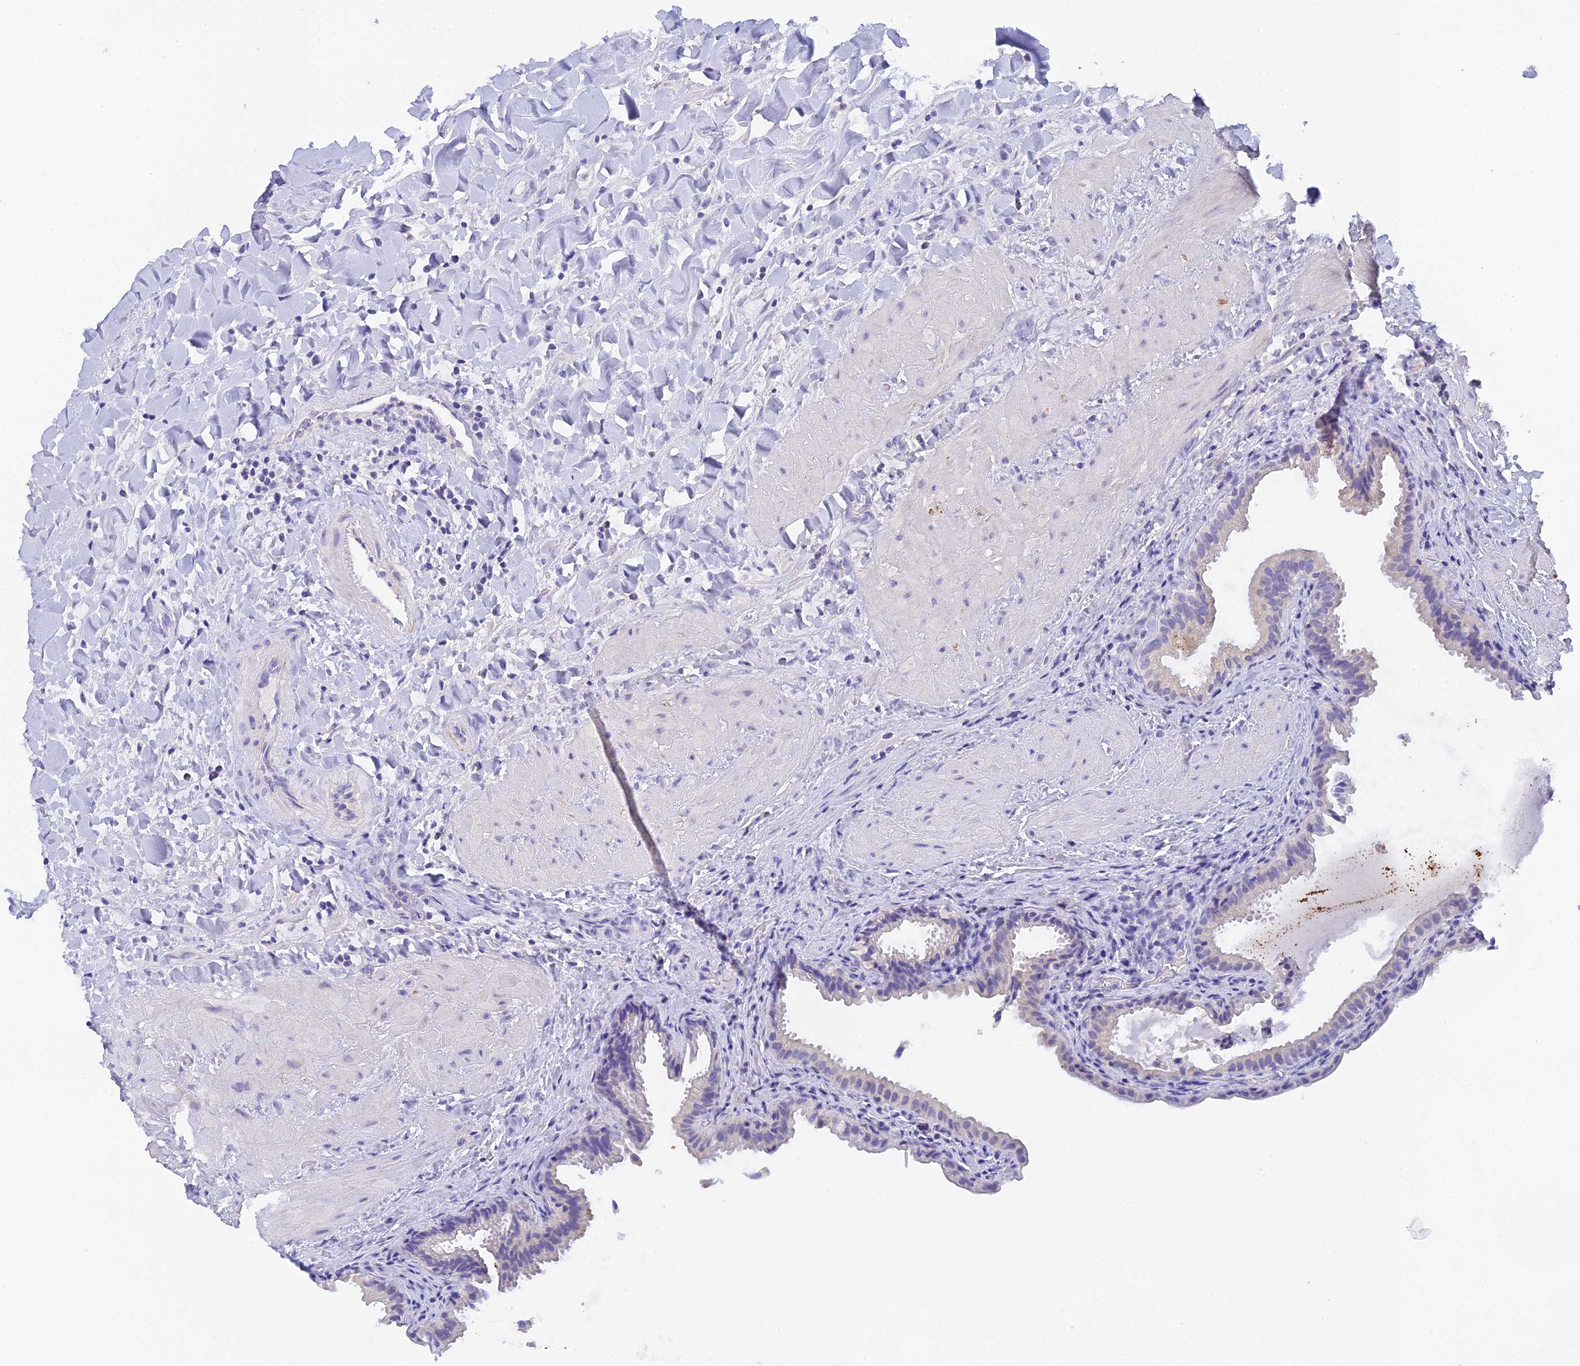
{"staining": {"intensity": "negative", "quantity": "none", "location": "none"}, "tissue": "gallbladder", "cell_type": "Glandular cells", "image_type": "normal", "snomed": [{"axis": "morphology", "description": "Normal tissue, NOS"}, {"axis": "topography", "description": "Gallbladder"}], "caption": "Immunohistochemistry (IHC) photomicrograph of unremarkable gallbladder: gallbladder stained with DAB (3,3'-diaminobenzidine) reveals no significant protein expression in glandular cells. Nuclei are stained in blue.", "gene": "C12orf29", "patient": {"sex": "male", "age": 24}}